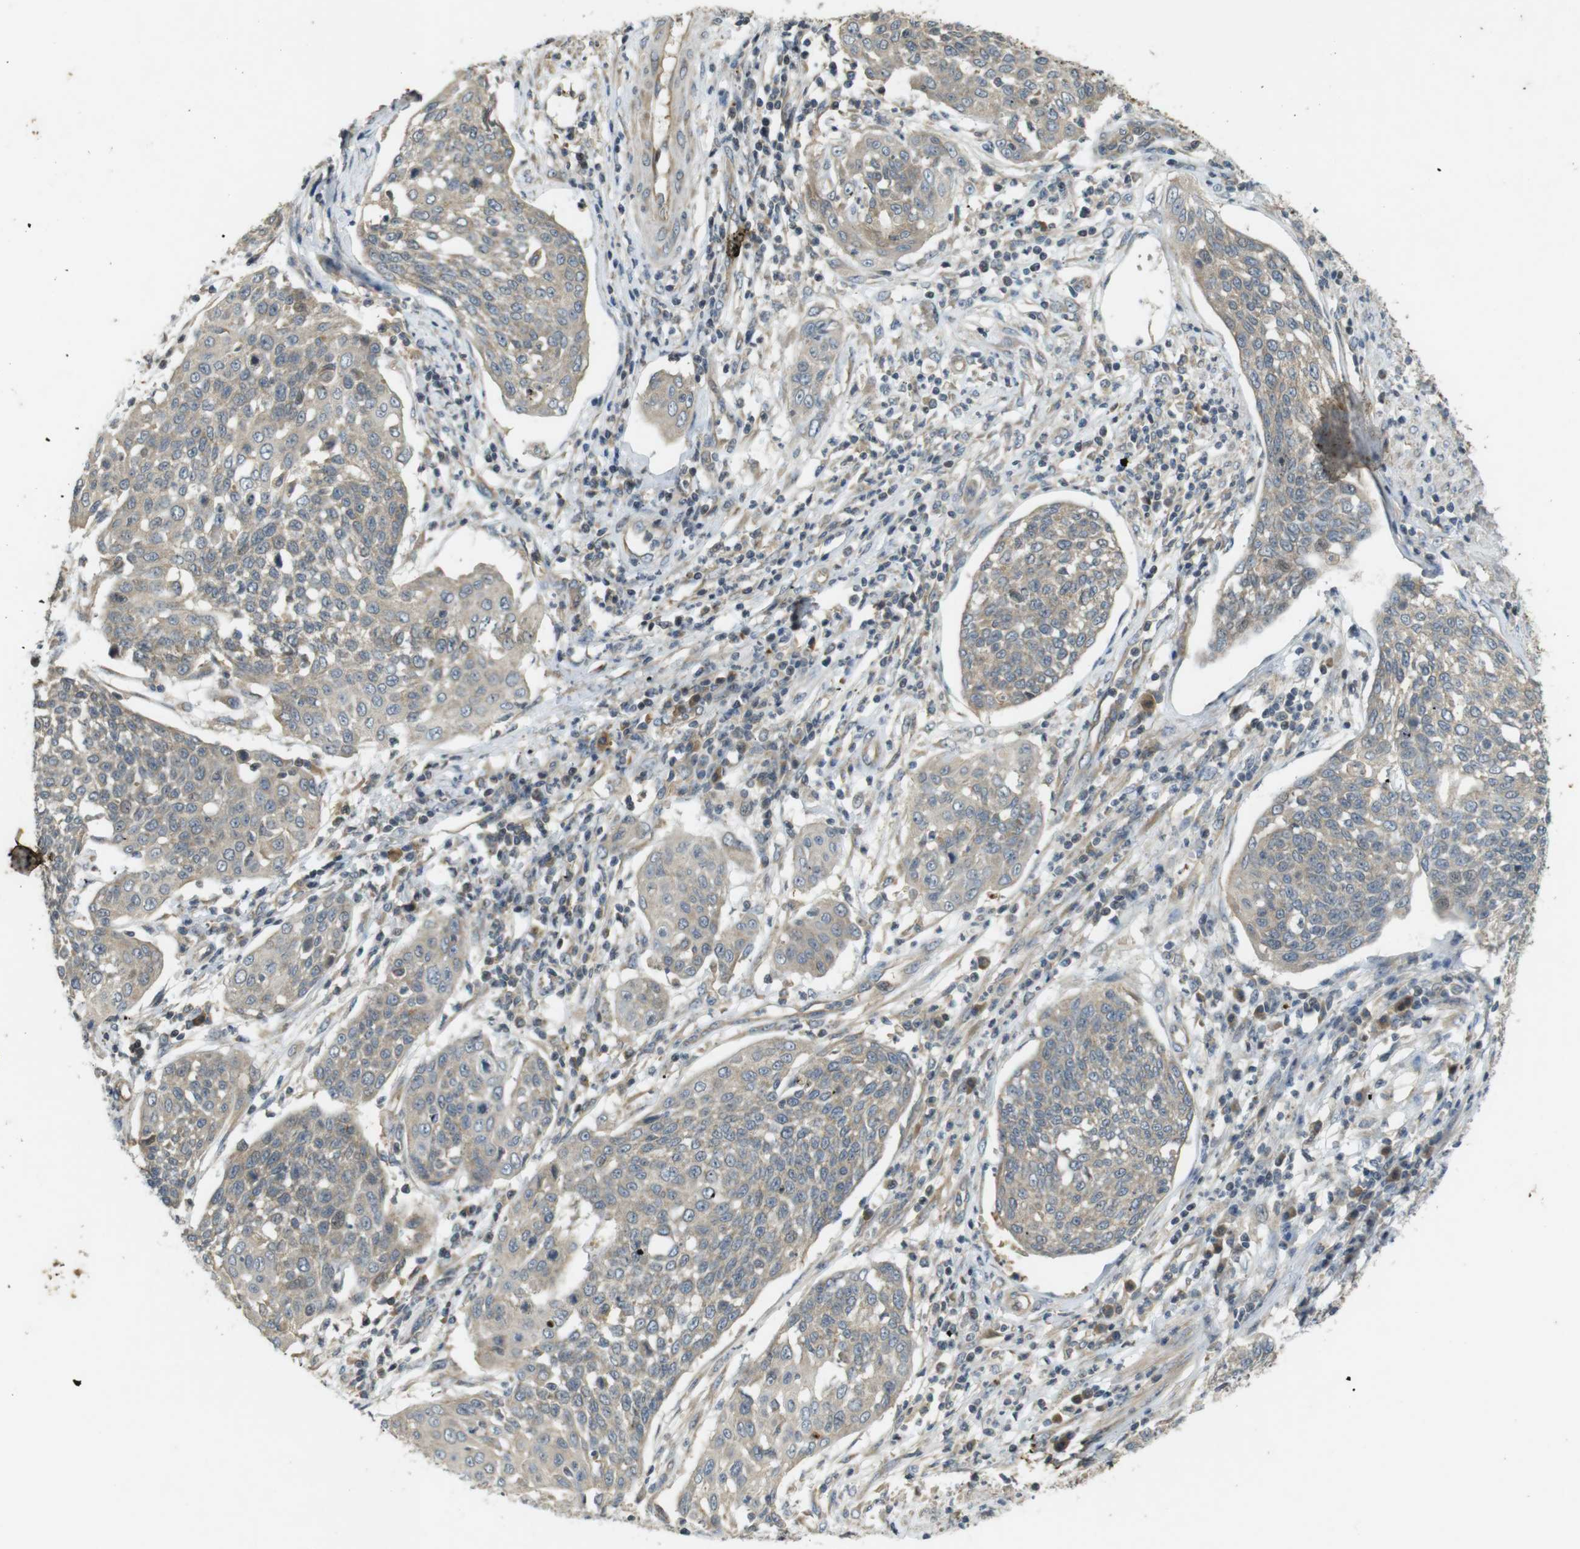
{"staining": {"intensity": "weak", "quantity": ">75%", "location": "cytoplasmic/membranous"}, "tissue": "cervical cancer", "cell_type": "Tumor cells", "image_type": "cancer", "snomed": [{"axis": "morphology", "description": "Squamous cell carcinoma, NOS"}, {"axis": "topography", "description": "Cervix"}], "caption": "The image demonstrates immunohistochemical staining of squamous cell carcinoma (cervical). There is weak cytoplasmic/membranous expression is appreciated in about >75% of tumor cells. Using DAB (3,3'-diaminobenzidine) (brown) and hematoxylin (blue) stains, captured at high magnification using brightfield microscopy.", "gene": "CLTC", "patient": {"sex": "female", "age": 34}}